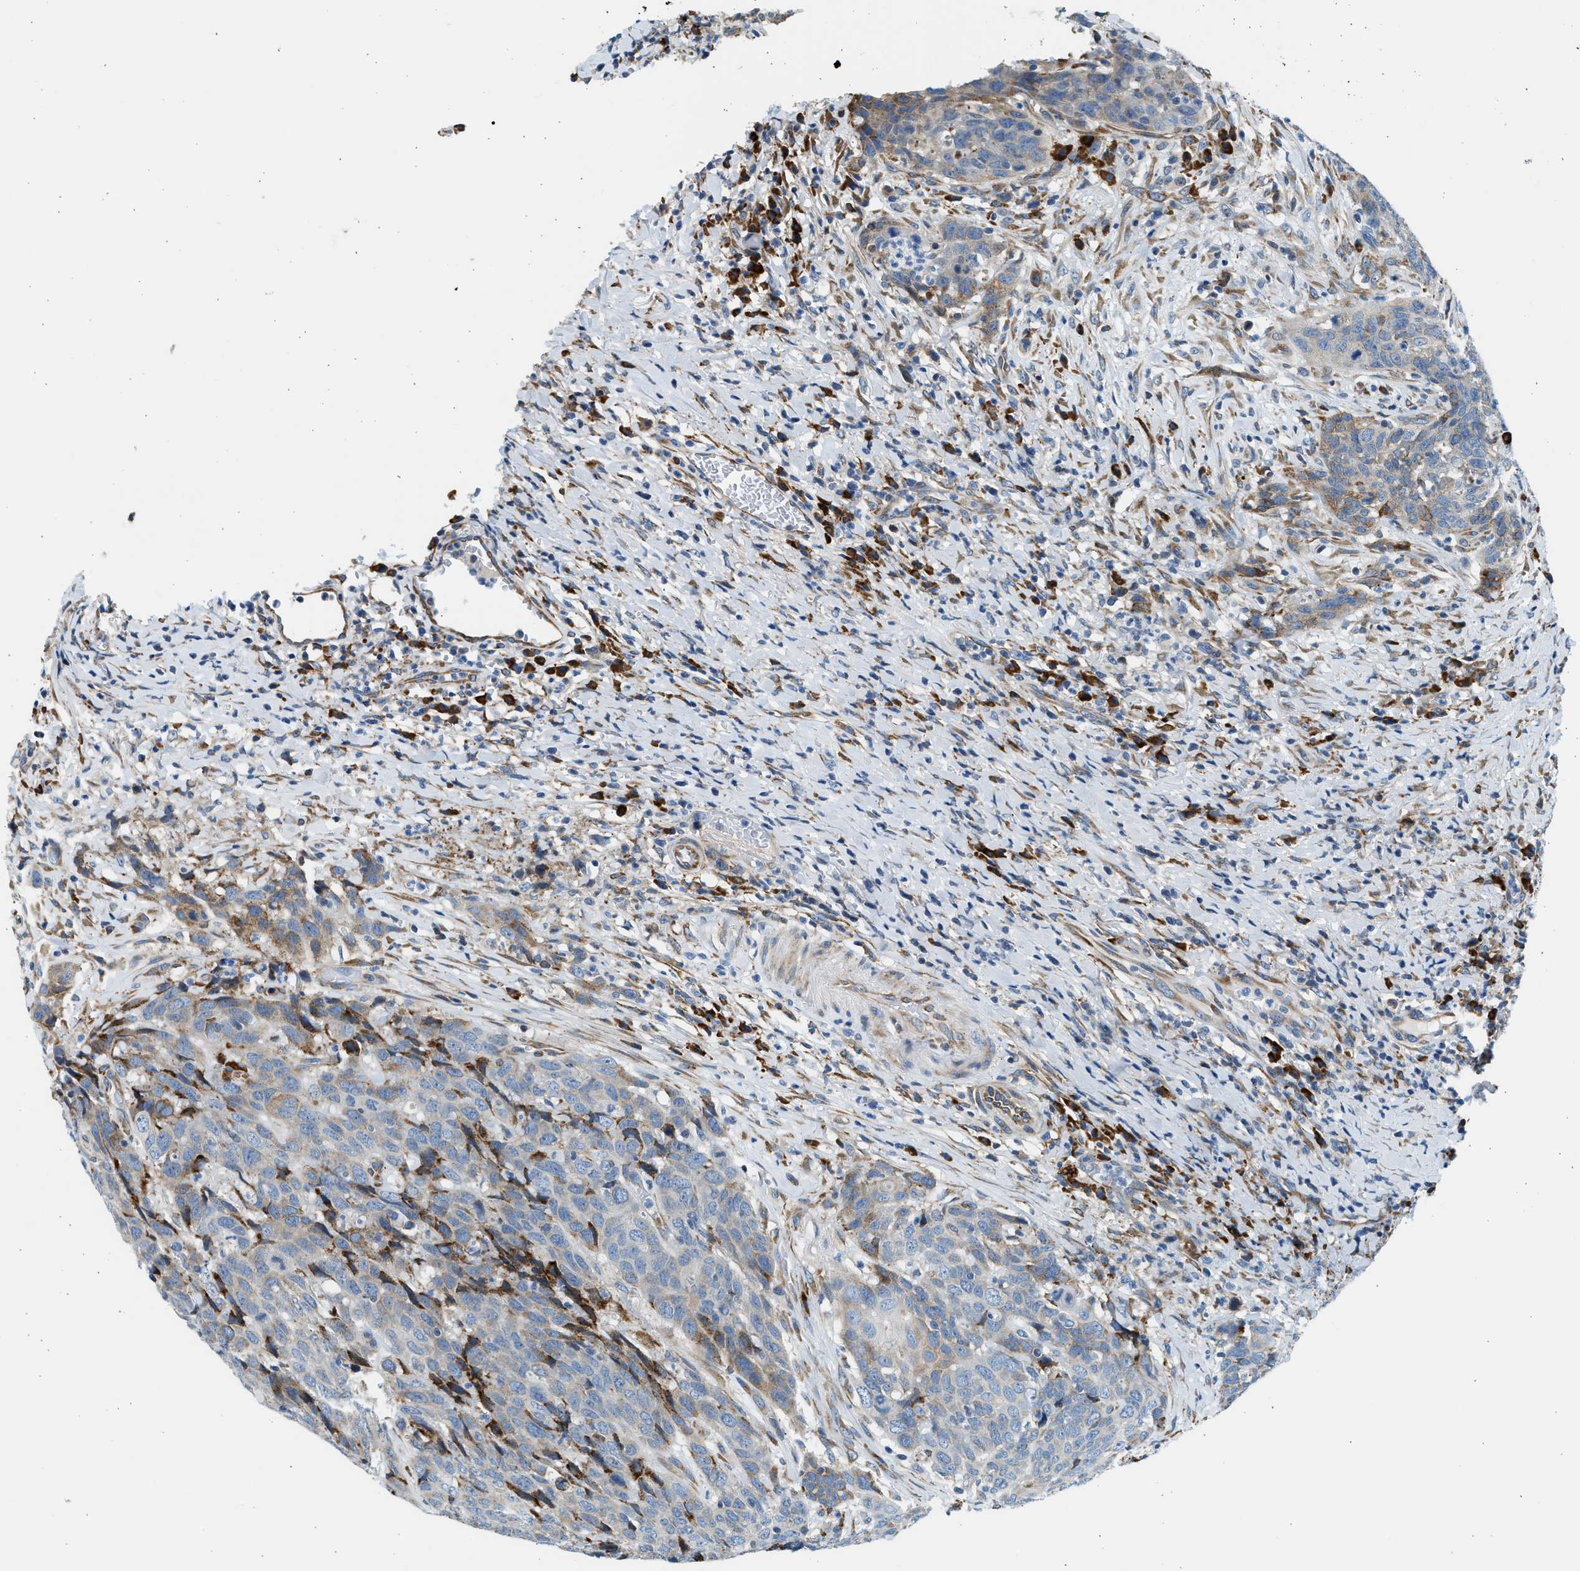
{"staining": {"intensity": "moderate", "quantity": "<25%", "location": "cytoplasmic/membranous"}, "tissue": "head and neck cancer", "cell_type": "Tumor cells", "image_type": "cancer", "snomed": [{"axis": "morphology", "description": "Squamous cell carcinoma, NOS"}, {"axis": "topography", "description": "Head-Neck"}], "caption": "Head and neck cancer stained with a brown dye shows moderate cytoplasmic/membranous positive expression in approximately <25% of tumor cells.", "gene": "CNTN6", "patient": {"sex": "male", "age": 66}}